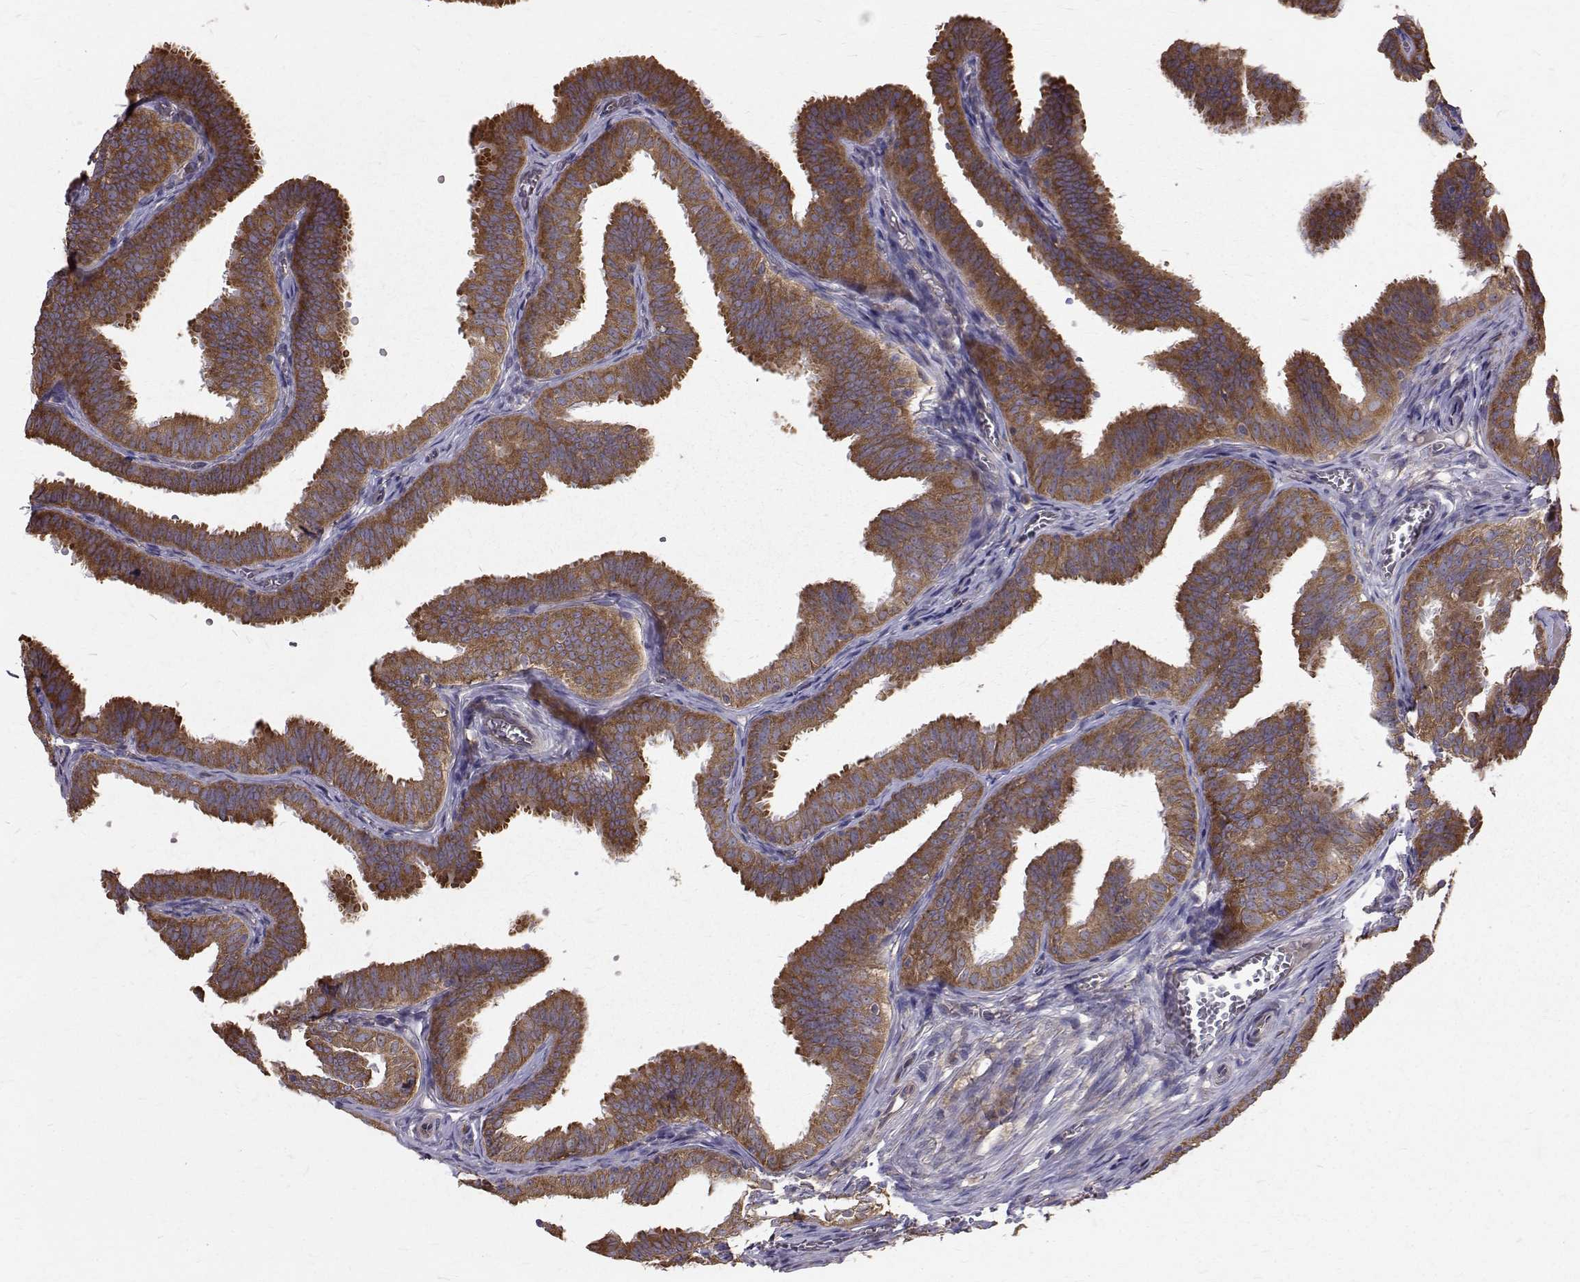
{"staining": {"intensity": "strong", "quantity": ">75%", "location": "cytoplasmic/membranous"}, "tissue": "fallopian tube", "cell_type": "Glandular cells", "image_type": "normal", "snomed": [{"axis": "morphology", "description": "Normal tissue, NOS"}, {"axis": "topography", "description": "Fallopian tube"}], "caption": "Glandular cells exhibit strong cytoplasmic/membranous expression in approximately >75% of cells in normal fallopian tube. The protein is stained brown, and the nuclei are stained in blue (DAB IHC with brightfield microscopy, high magnification).", "gene": "FARSB", "patient": {"sex": "female", "age": 25}}